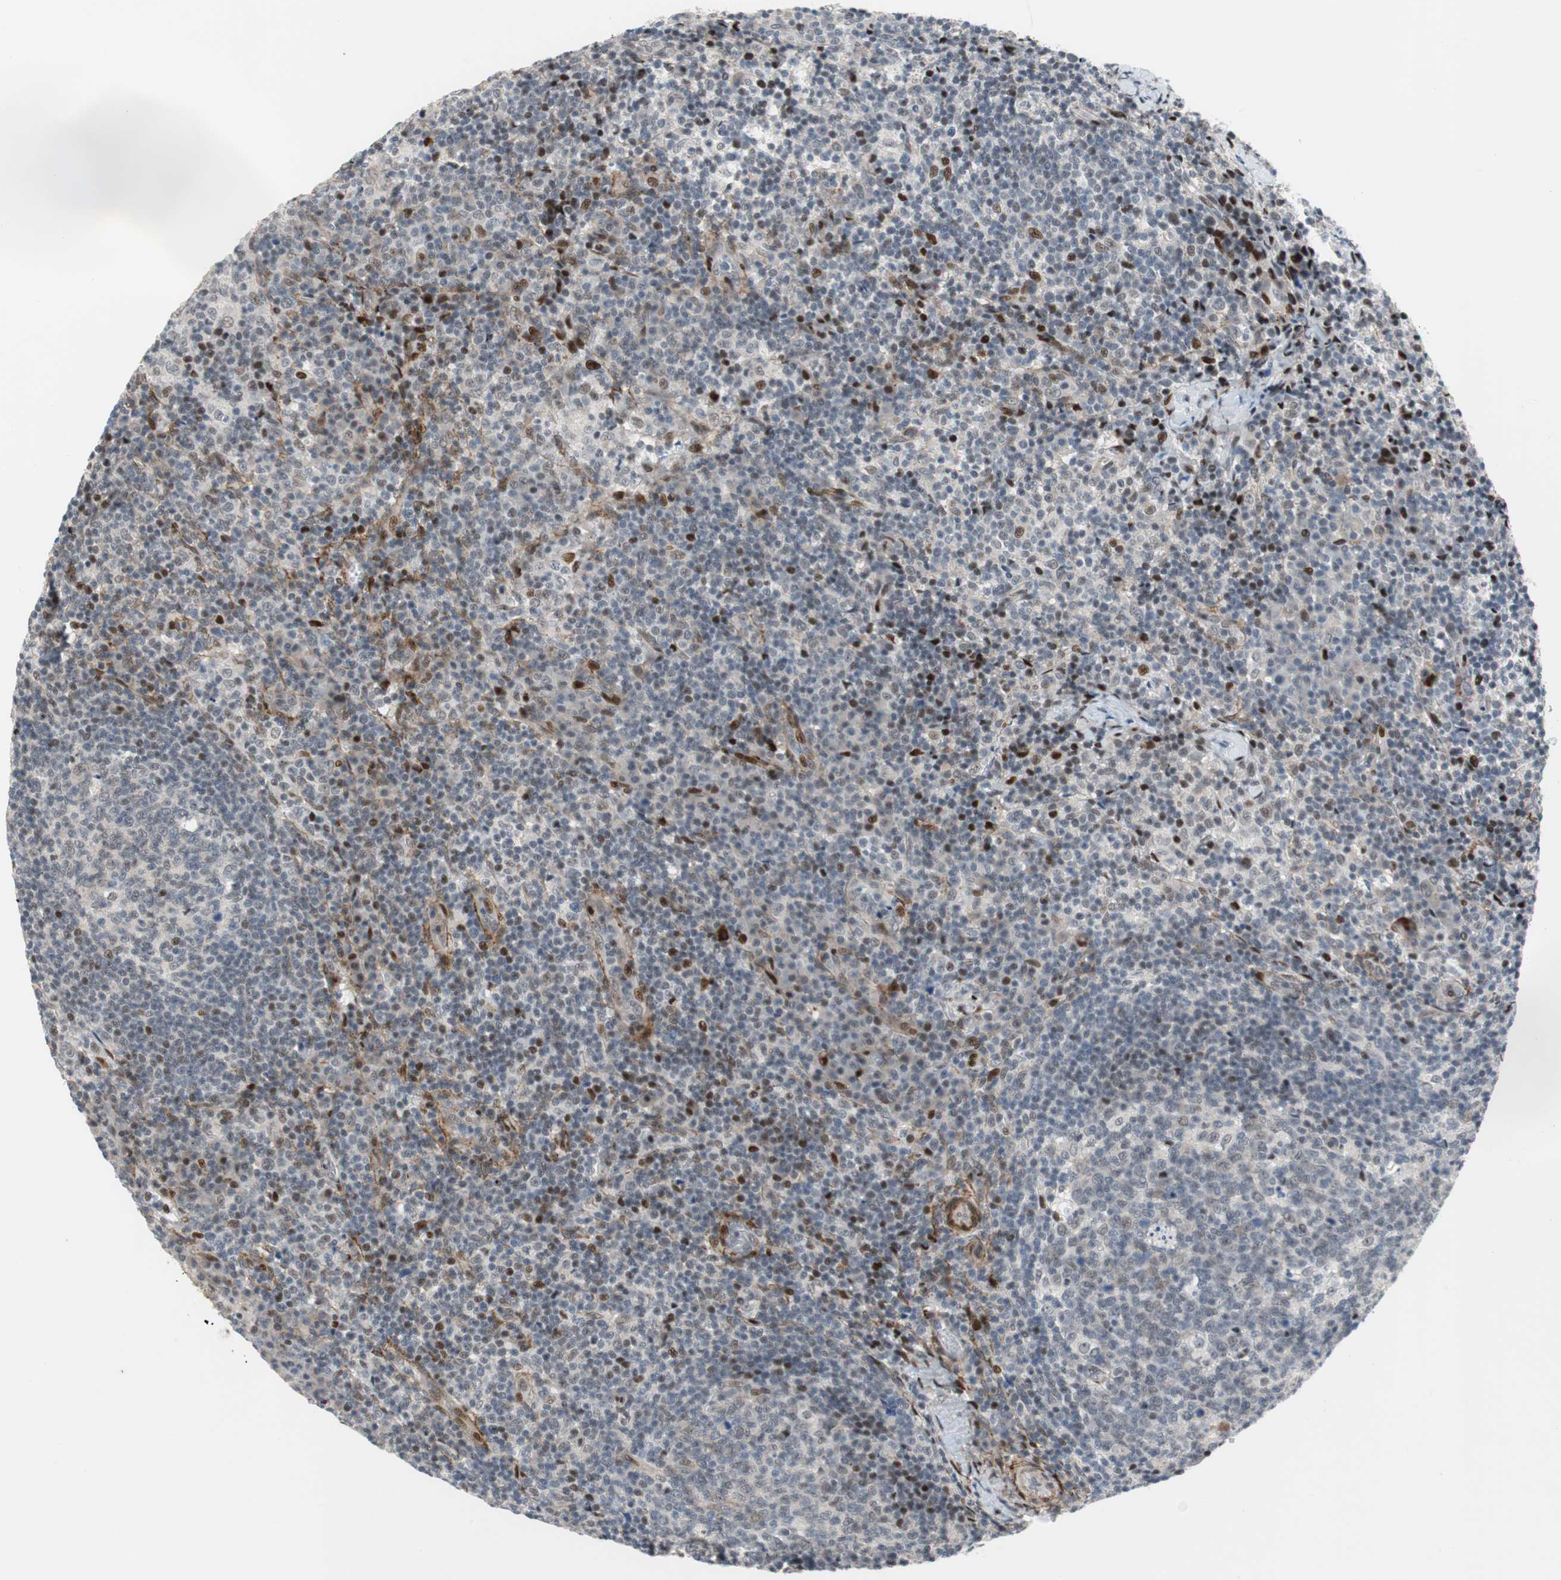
{"staining": {"intensity": "moderate", "quantity": "25%-75%", "location": "nuclear"}, "tissue": "lymph node", "cell_type": "Germinal center cells", "image_type": "normal", "snomed": [{"axis": "morphology", "description": "Normal tissue, NOS"}, {"axis": "morphology", "description": "Inflammation, NOS"}, {"axis": "topography", "description": "Lymph node"}], "caption": "Brown immunohistochemical staining in unremarkable lymph node demonstrates moderate nuclear staining in approximately 25%-75% of germinal center cells.", "gene": "FBXO44", "patient": {"sex": "male", "age": 55}}